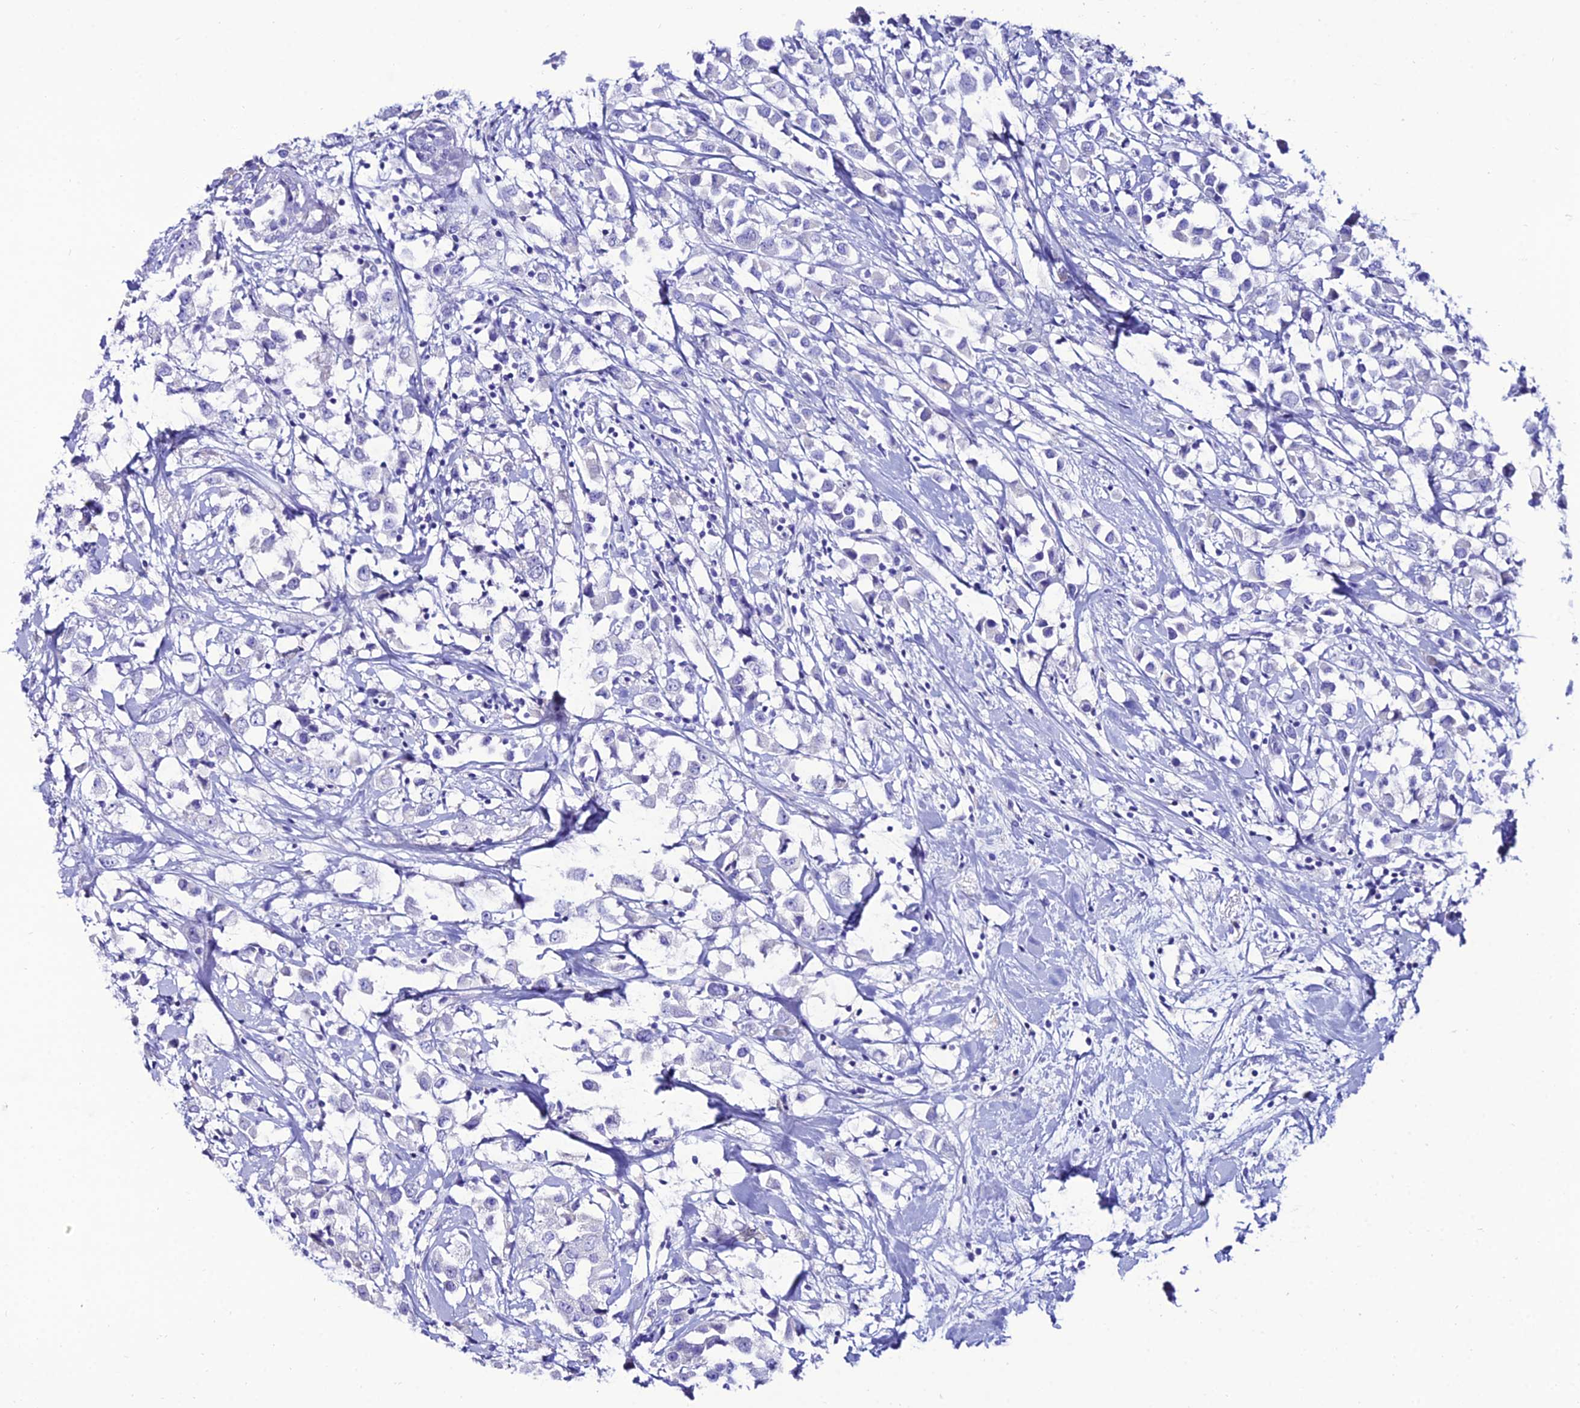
{"staining": {"intensity": "negative", "quantity": "none", "location": "none"}, "tissue": "breast cancer", "cell_type": "Tumor cells", "image_type": "cancer", "snomed": [{"axis": "morphology", "description": "Duct carcinoma"}, {"axis": "topography", "description": "Breast"}], "caption": "DAB (3,3'-diaminobenzidine) immunohistochemical staining of invasive ductal carcinoma (breast) reveals no significant staining in tumor cells.", "gene": "OR4D5", "patient": {"sex": "female", "age": 61}}